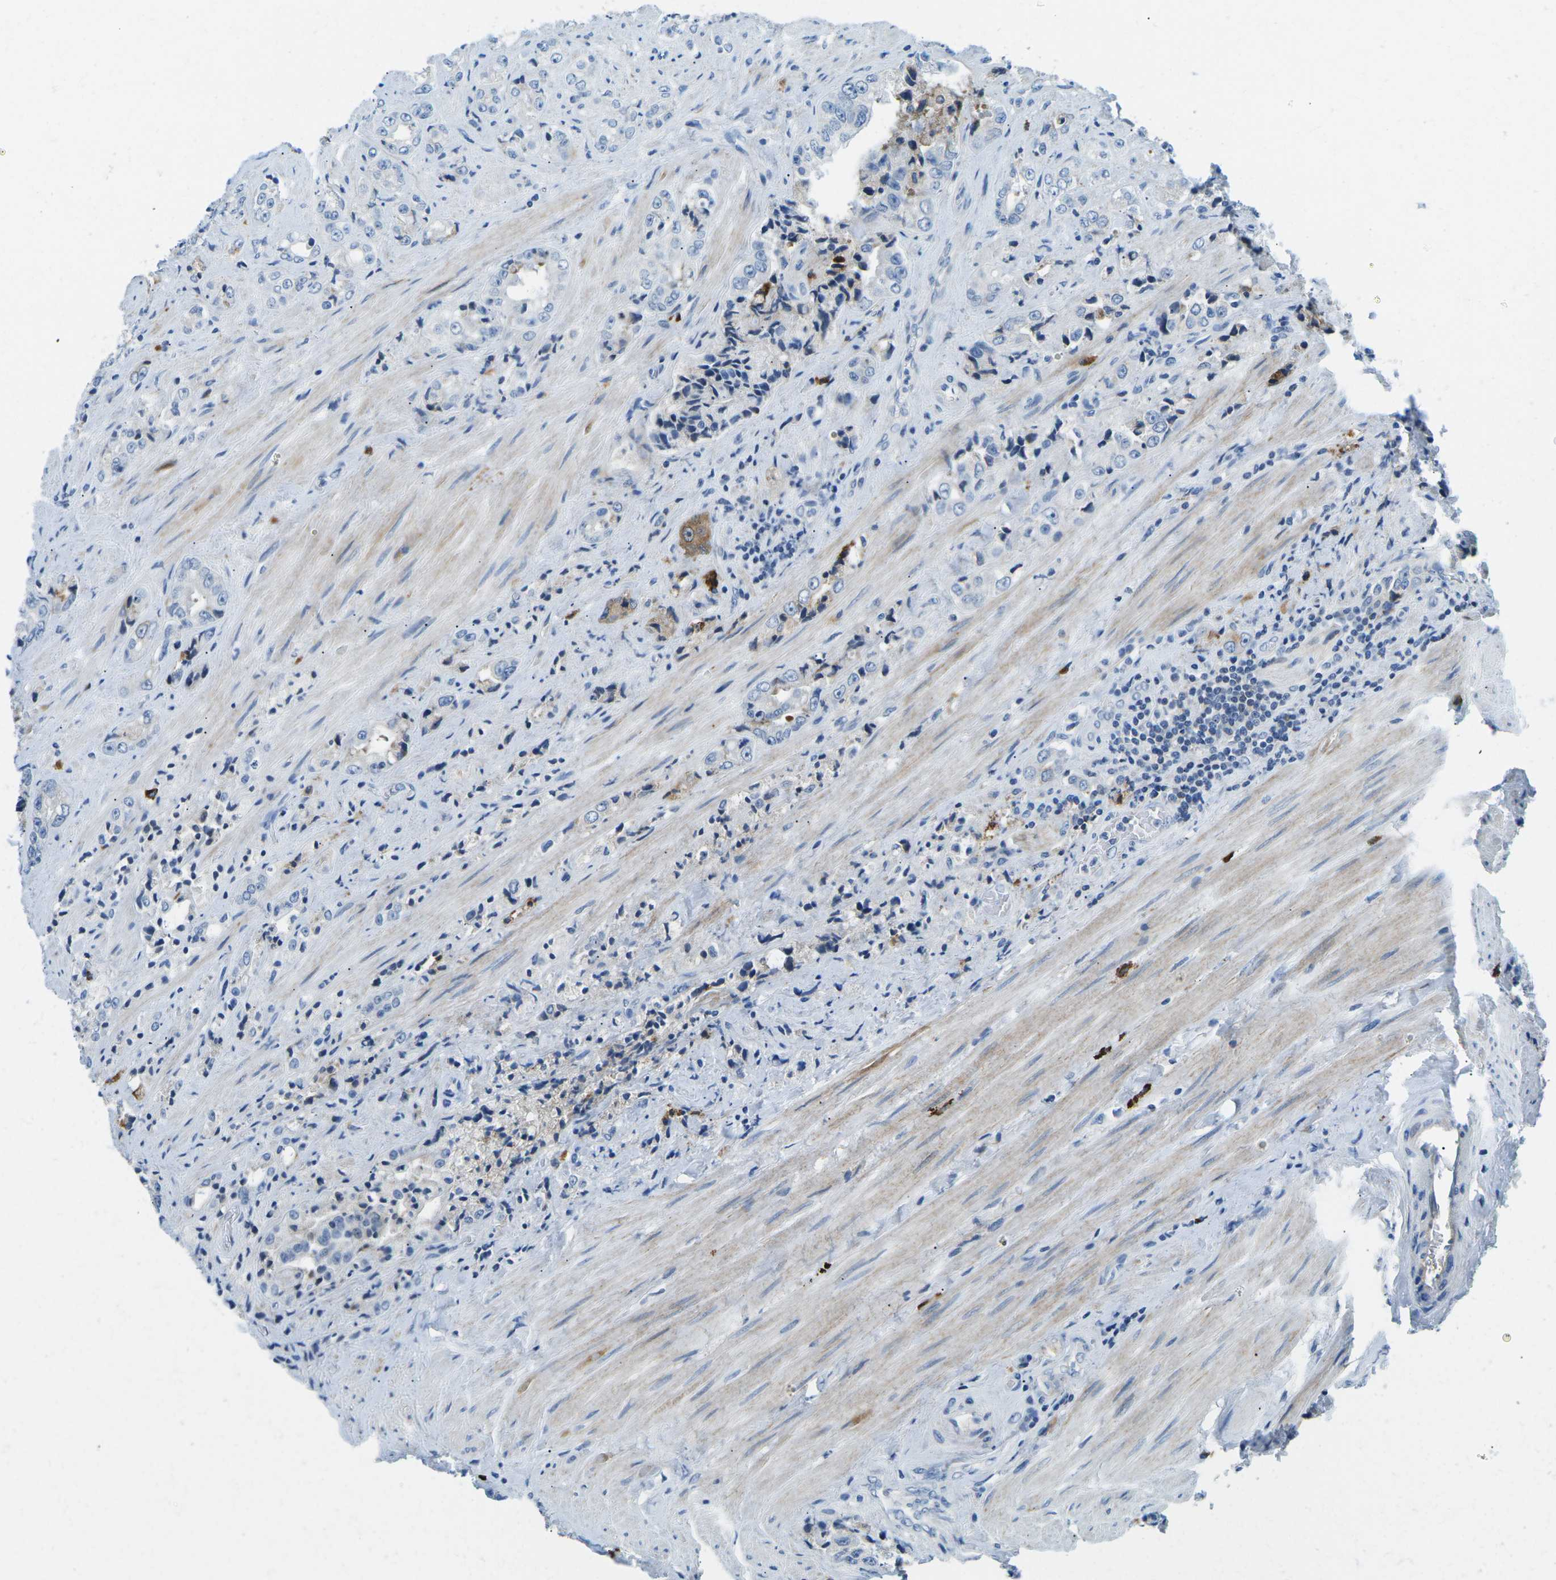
{"staining": {"intensity": "negative", "quantity": "none", "location": "none"}, "tissue": "prostate cancer", "cell_type": "Tumor cells", "image_type": "cancer", "snomed": [{"axis": "morphology", "description": "Adenocarcinoma, High grade"}, {"axis": "topography", "description": "Prostate"}], "caption": "DAB (3,3'-diaminobenzidine) immunohistochemical staining of human prostate adenocarcinoma (high-grade) reveals no significant positivity in tumor cells.", "gene": "CFB", "patient": {"sex": "male", "age": 61}}